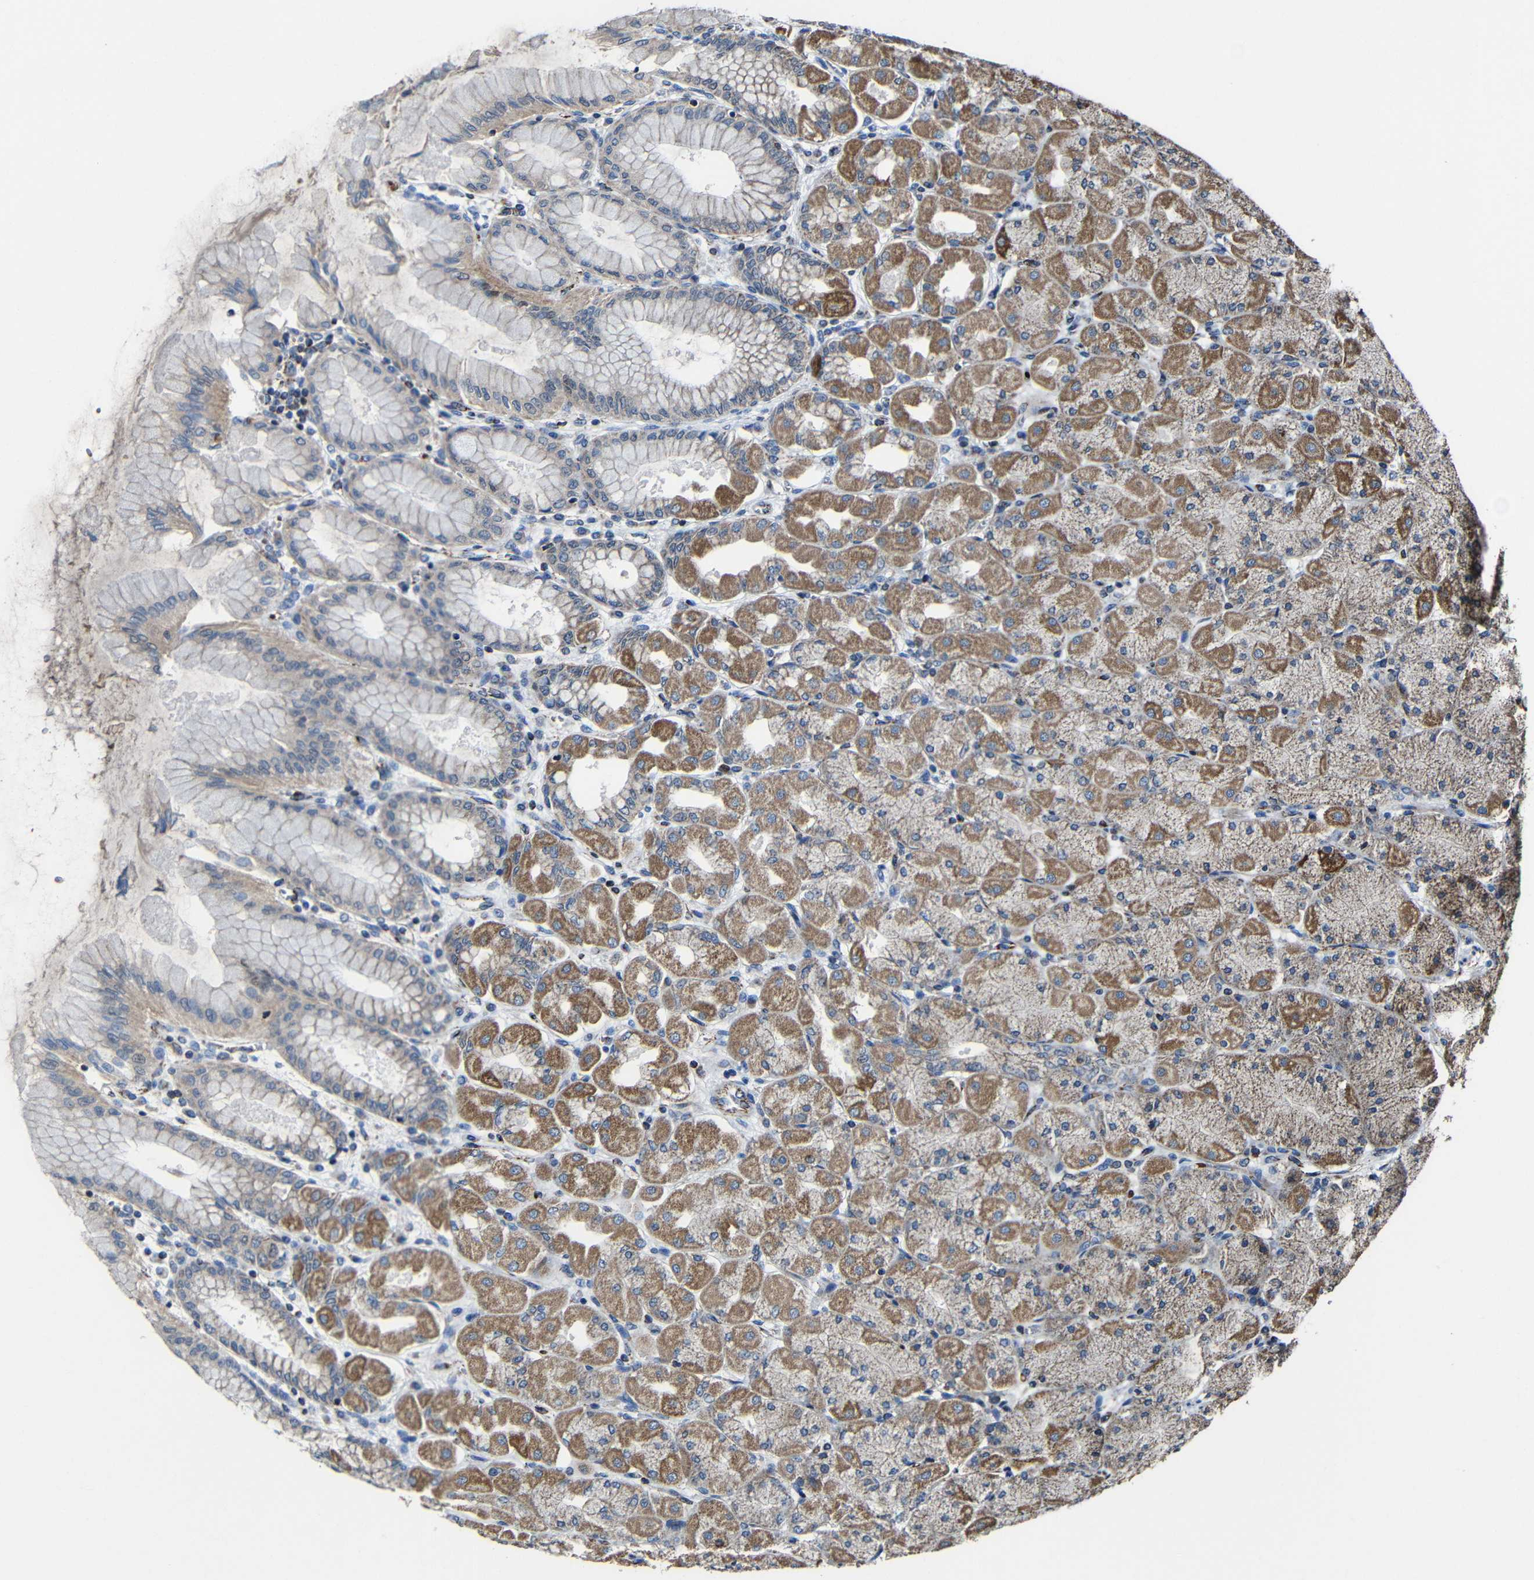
{"staining": {"intensity": "moderate", "quantity": ">75%", "location": "cytoplasmic/membranous"}, "tissue": "stomach", "cell_type": "Glandular cells", "image_type": "normal", "snomed": [{"axis": "morphology", "description": "Normal tissue, NOS"}, {"axis": "topography", "description": "Stomach, upper"}], "caption": "Stomach stained with a brown dye exhibits moderate cytoplasmic/membranous positive staining in approximately >75% of glandular cells.", "gene": "CA5B", "patient": {"sex": "female", "age": 56}}